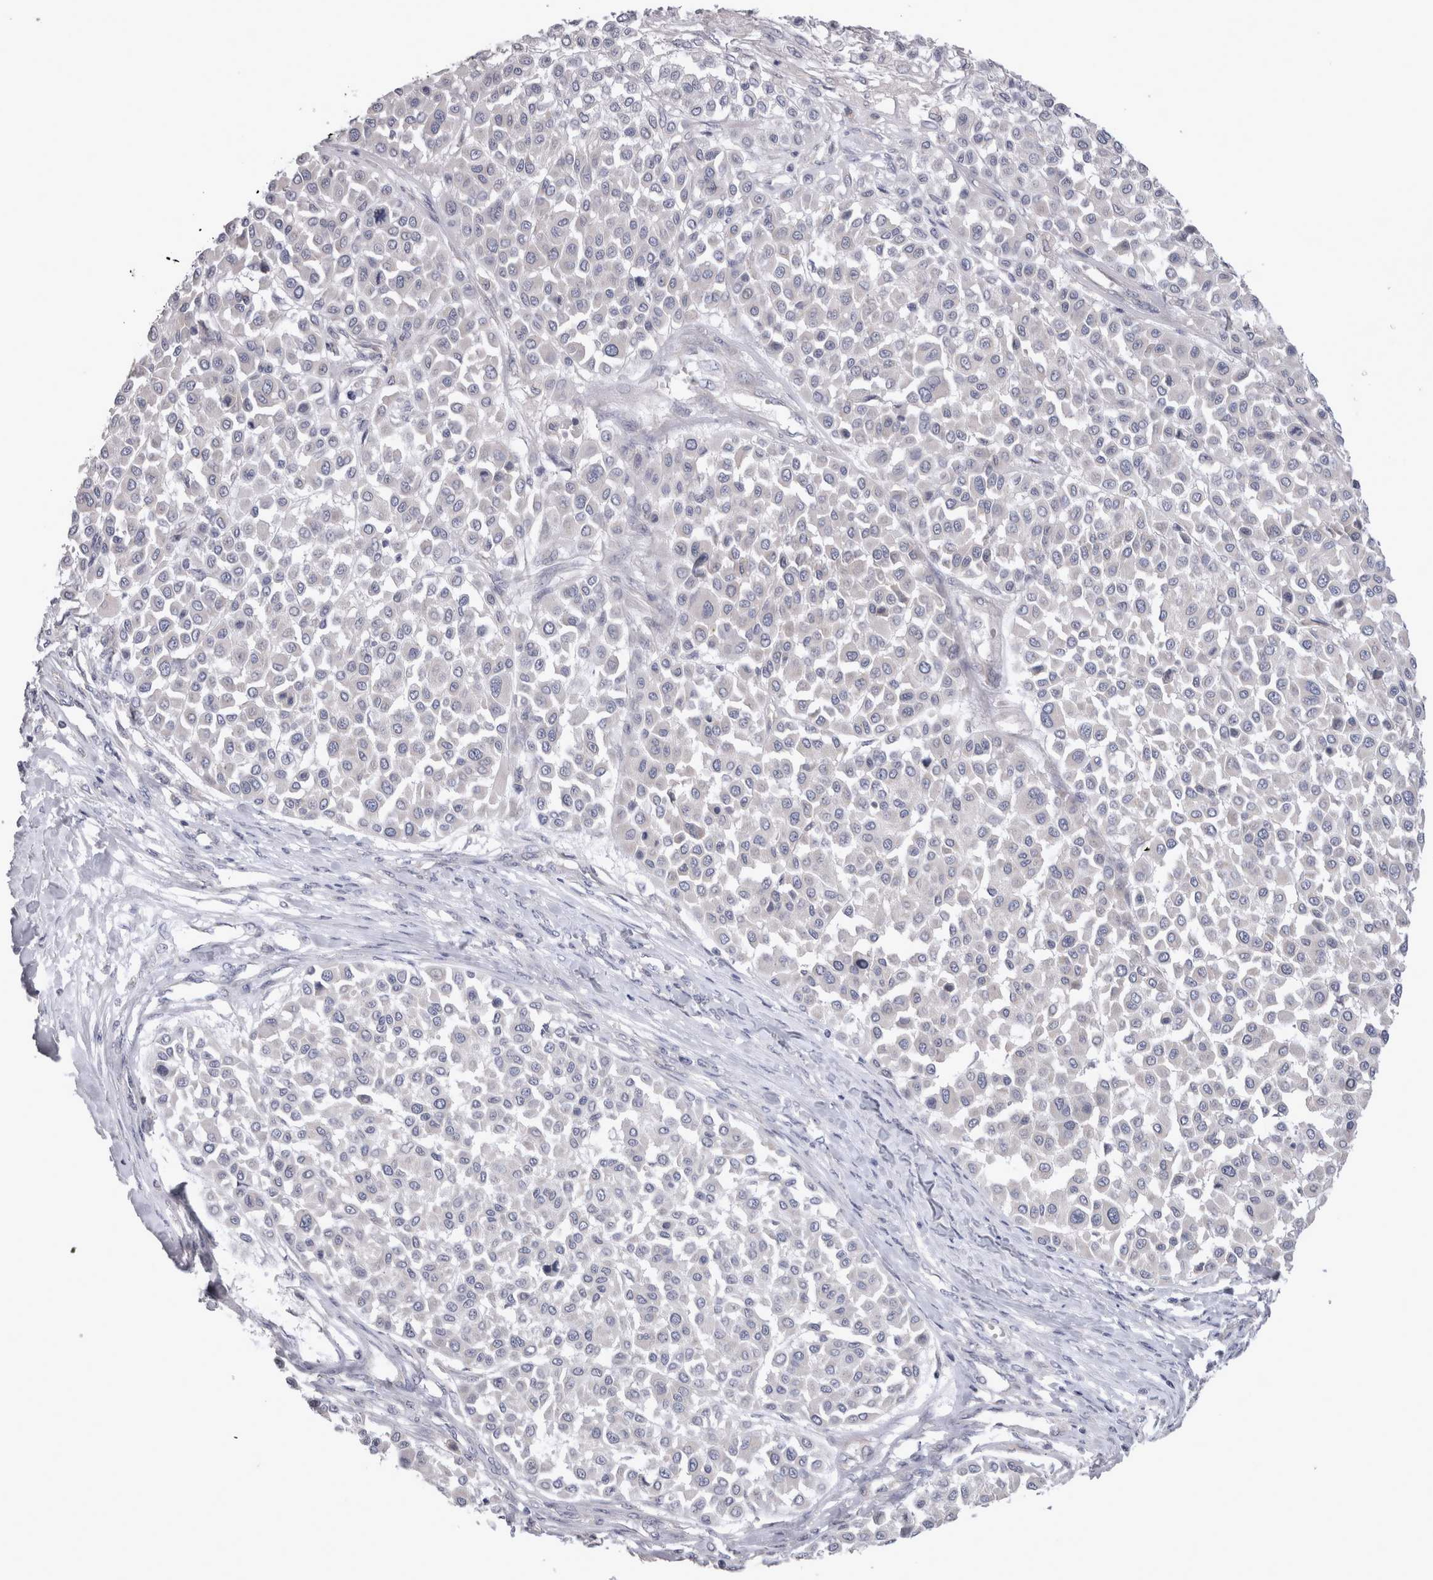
{"staining": {"intensity": "negative", "quantity": "none", "location": "none"}, "tissue": "melanoma", "cell_type": "Tumor cells", "image_type": "cancer", "snomed": [{"axis": "morphology", "description": "Malignant melanoma, Metastatic site"}, {"axis": "topography", "description": "Soft tissue"}], "caption": "Malignant melanoma (metastatic site) was stained to show a protein in brown. There is no significant staining in tumor cells.", "gene": "LRRC40", "patient": {"sex": "male", "age": 41}}